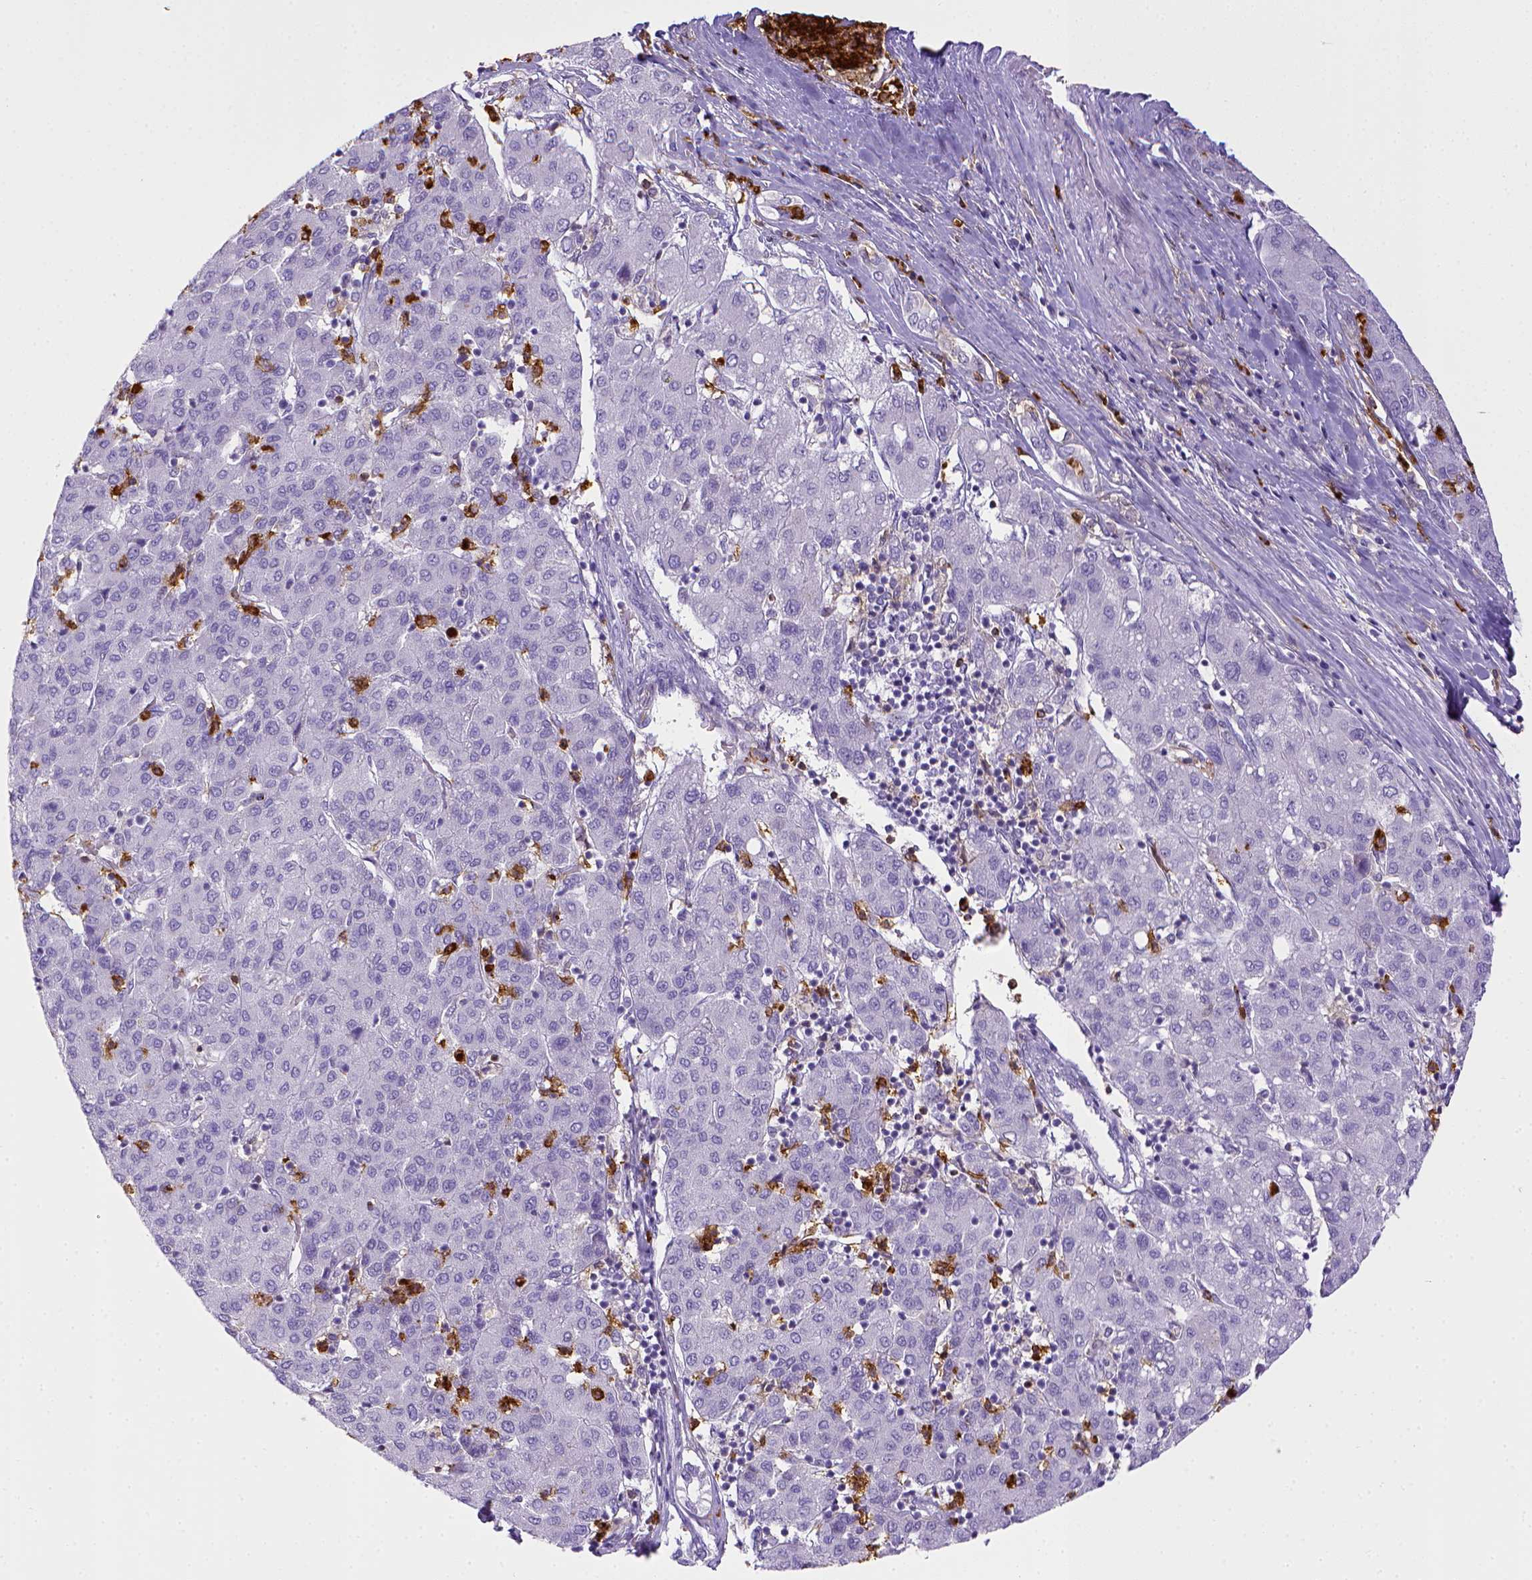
{"staining": {"intensity": "negative", "quantity": "none", "location": "none"}, "tissue": "liver cancer", "cell_type": "Tumor cells", "image_type": "cancer", "snomed": [{"axis": "morphology", "description": "Carcinoma, Hepatocellular, NOS"}, {"axis": "topography", "description": "Liver"}], "caption": "This is an immunohistochemistry (IHC) image of liver cancer (hepatocellular carcinoma). There is no positivity in tumor cells.", "gene": "ITGAM", "patient": {"sex": "male", "age": 65}}